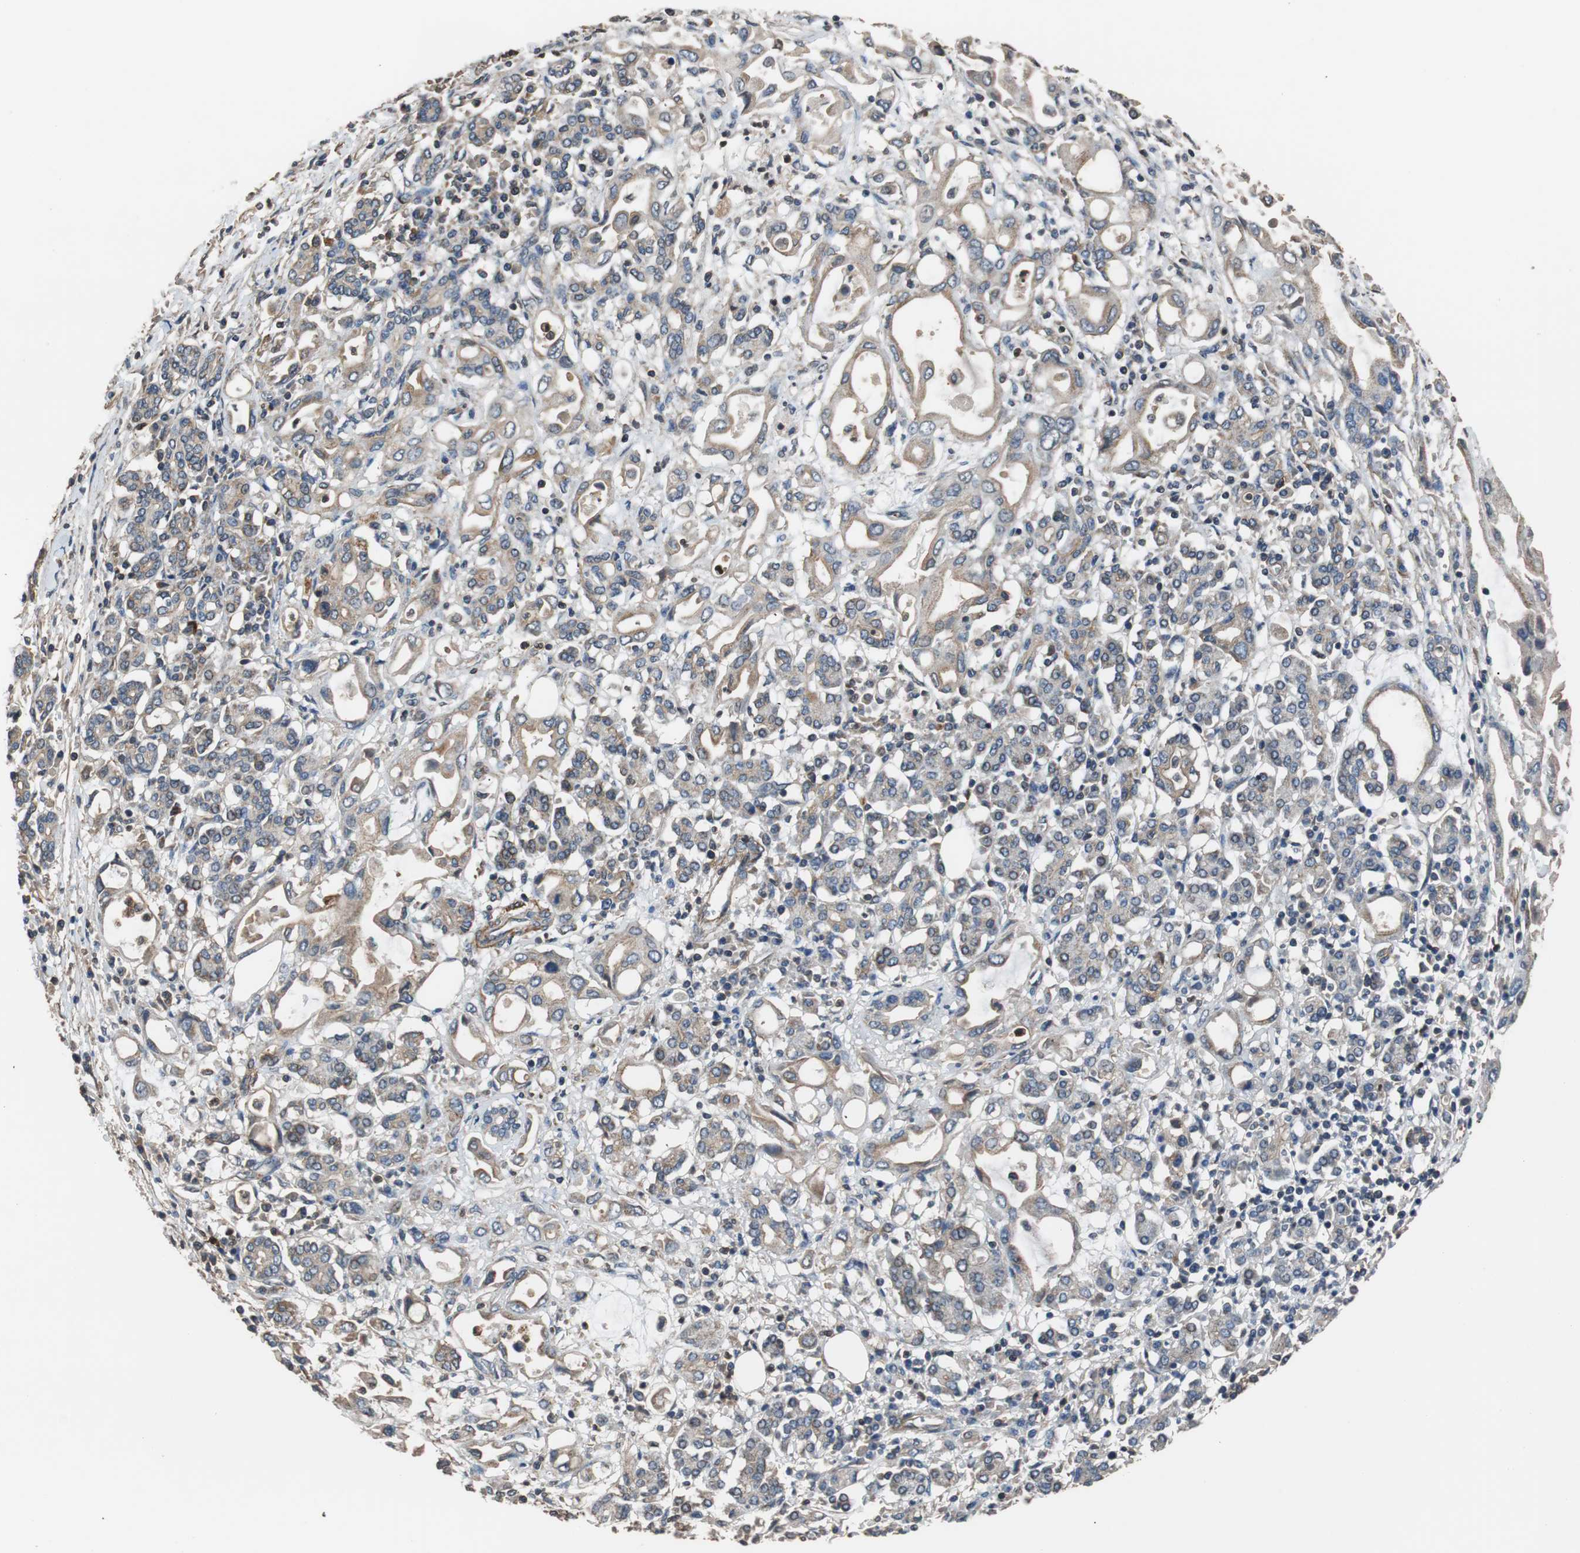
{"staining": {"intensity": "weak", "quantity": ">75%", "location": "cytoplasmic/membranous"}, "tissue": "pancreatic cancer", "cell_type": "Tumor cells", "image_type": "cancer", "snomed": [{"axis": "morphology", "description": "Adenocarcinoma, NOS"}, {"axis": "topography", "description": "Pancreas"}], "caption": "Approximately >75% of tumor cells in pancreatic cancer show weak cytoplasmic/membranous protein expression as visualized by brown immunohistochemical staining.", "gene": "PITRM1", "patient": {"sex": "female", "age": 57}}